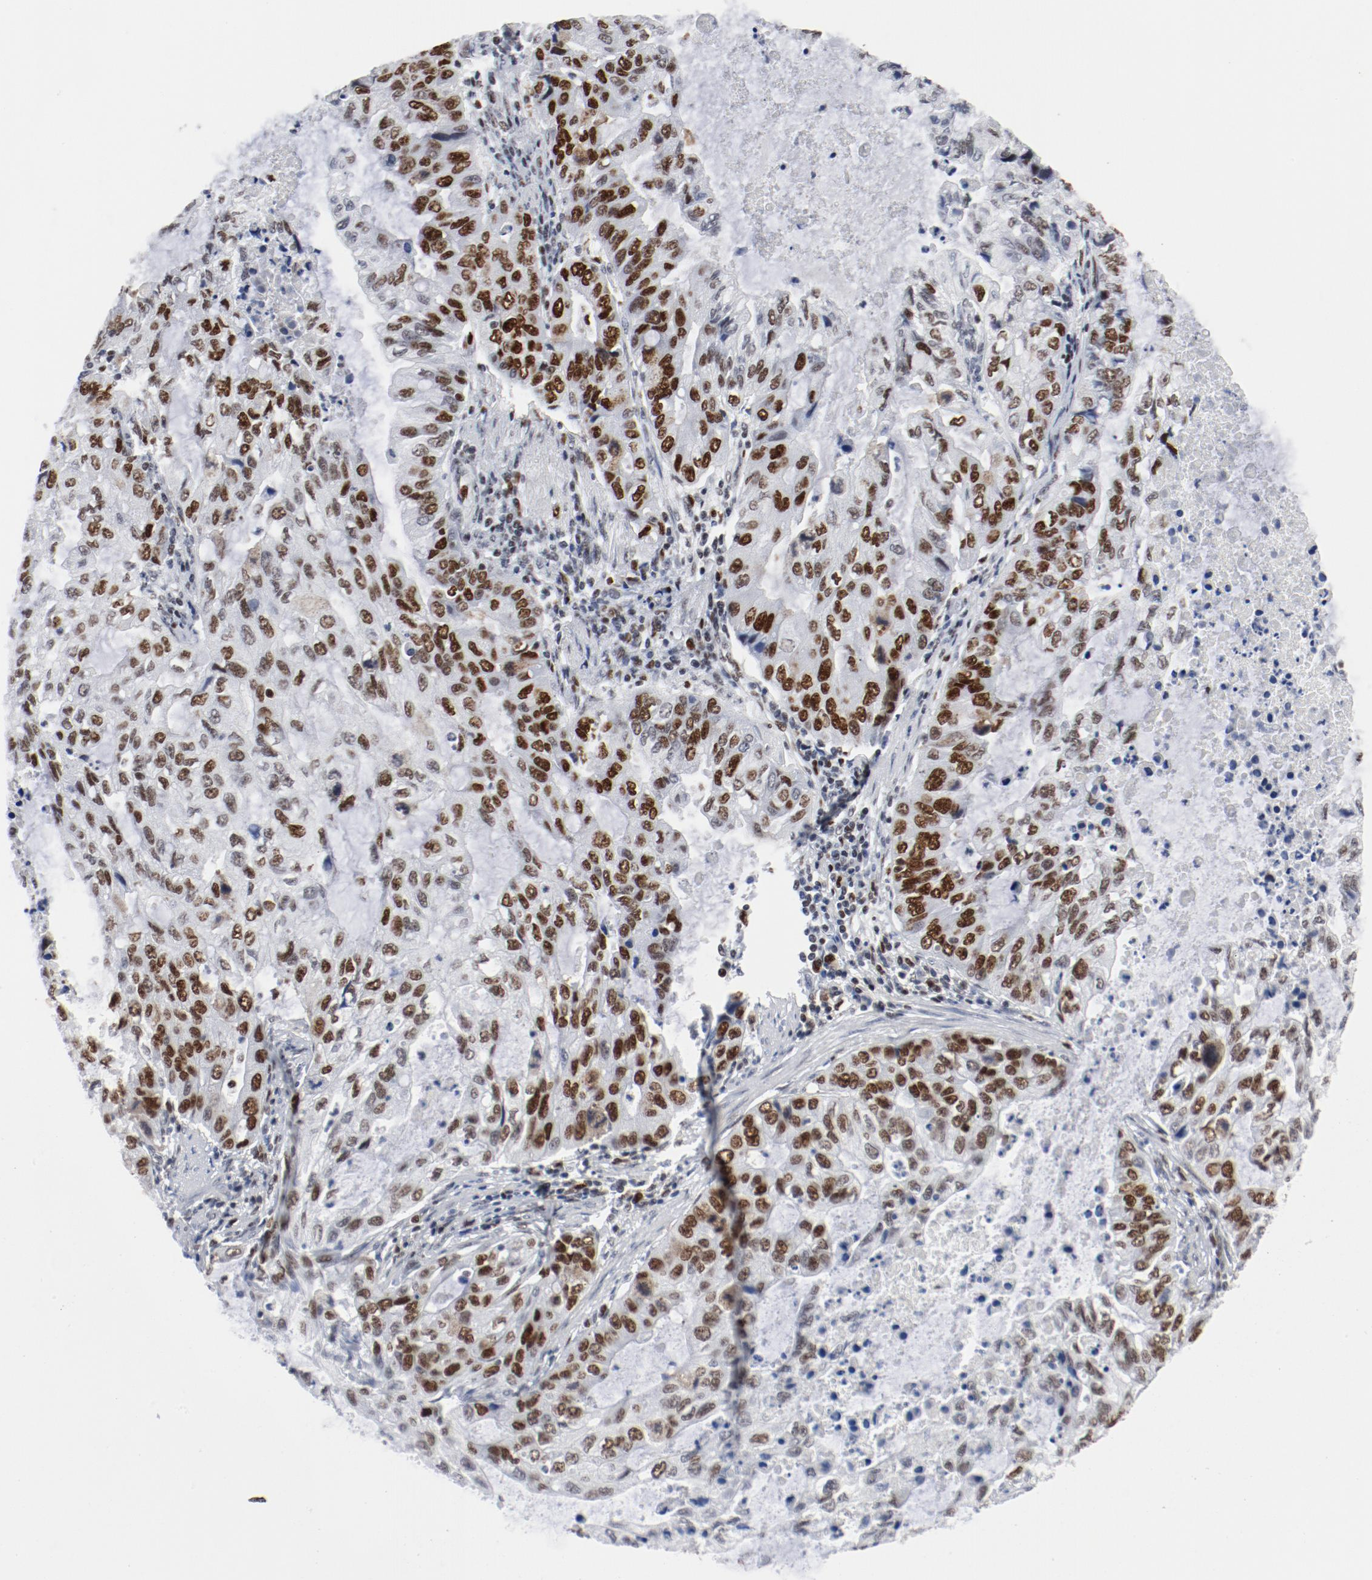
{"staining": {"intensity": "strong", "quantity": ">75%", "location": "nuclear"}, "tissue": "stomach cancer", "cell_type": "Tumor cells", "image_type": "cancer", "snomed": [{"axis": "morphology", "description": "Adenocarcinoma, NOS"}, {"axis": "topography", "description": "Stomach, upper"}], "caption": "This is an image of immunohistochemistry staining of stomach cancer (adenocarcinoma), which shows strong staining in the nuclear of tumor cells.", "gene": "POLD1", "patient": {"sex": "female", "age": 52}}